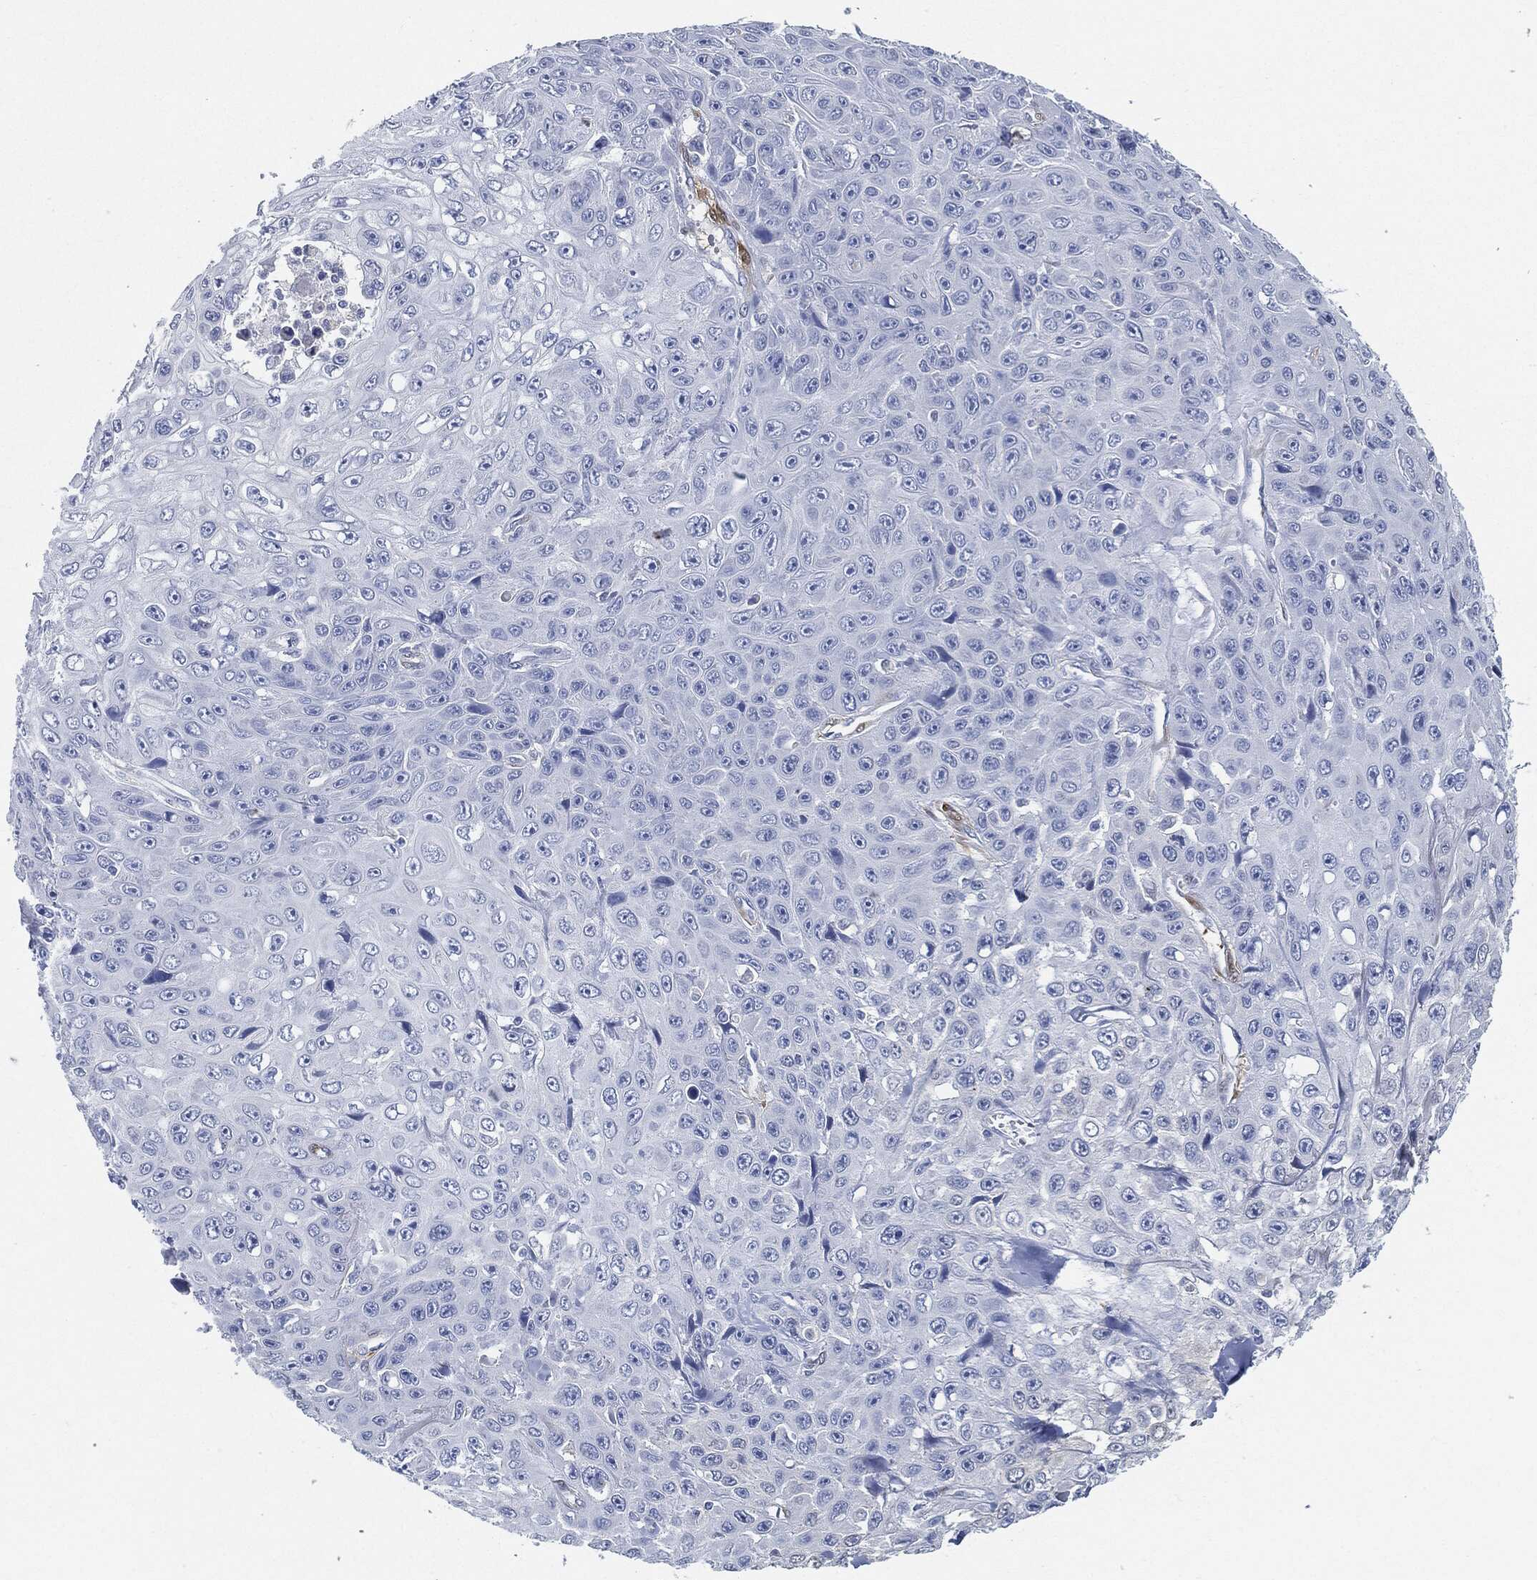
{"staining": {"intensity": "negative", "quantity": "none", "location": "none"}, "tissue": "skin cancer", "cell_type": "Tumor cells", "image_type": "cancer", "snomed": [{"axis": "morphology", "description": "Squamous cell carcinoma, NOS"}, {"axis": "topography", "description": "Skin"}], "caption": "DAB immunohistochemical staining of human skin squamous cell carcinoma exhibits no significant staining in tumor cells.", "gene": "TAGLN", "patient": {"sex": "male", "age": 82}}